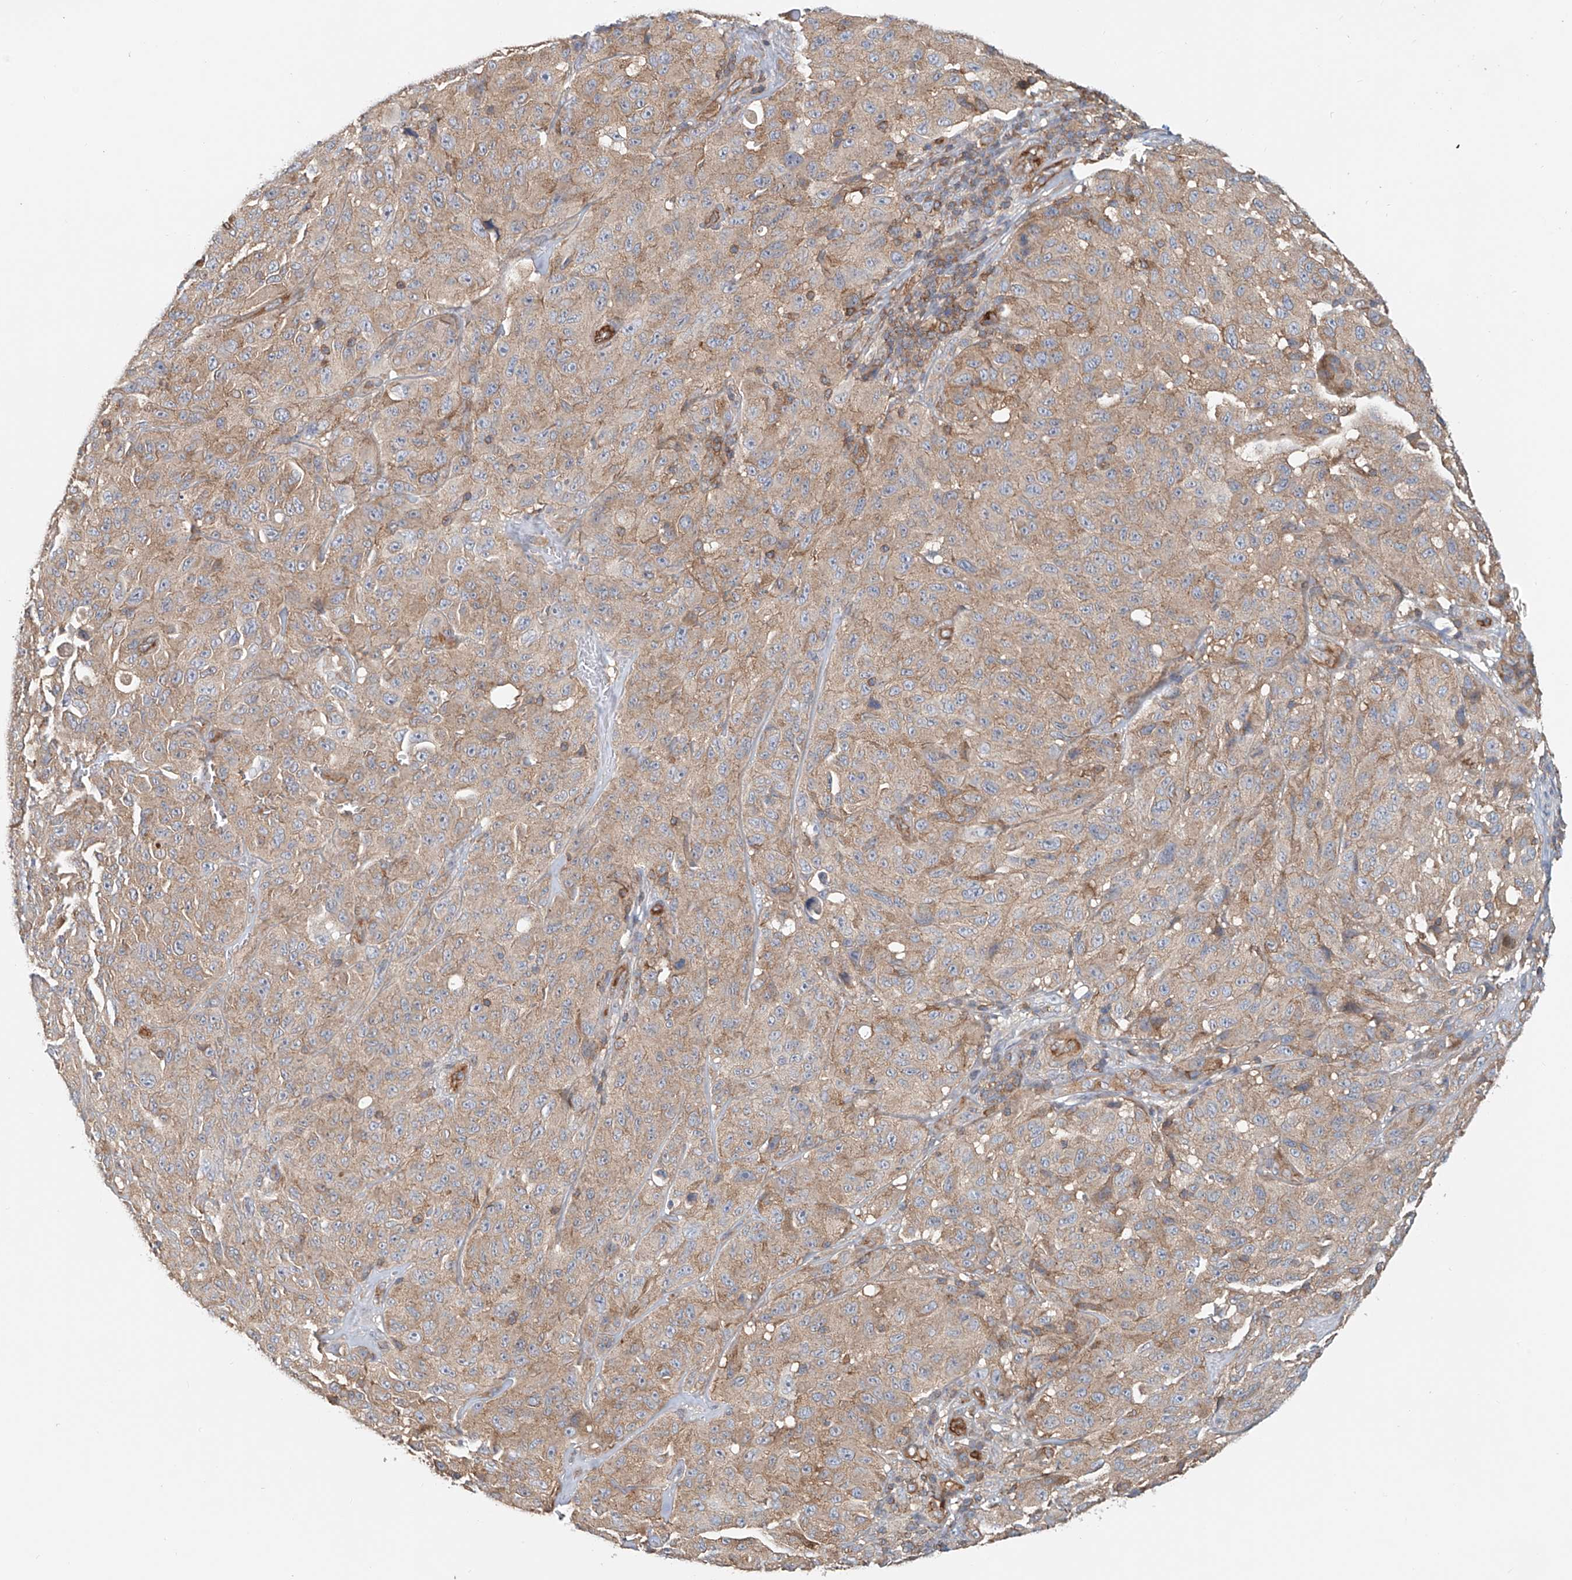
{"staining": {"intensity": "moderate", "quantity": "25%-75%", "location": "cytoplasmic/membranous"}, "tissue": "melanoma", "cell_type": "Tumor cells", "image_type": "cancer", "snomed": [{"axis": "morphology", "description": "Malignant melanoma, NOS"}, {"axis": "topography", "description": "Skin"}], "caption": "Human malignant melanoma stained with a protein marker reveals moderate staining in tumor cells.", "gene": "FRYL", "patient": {"sex": "male", "age": 66}}